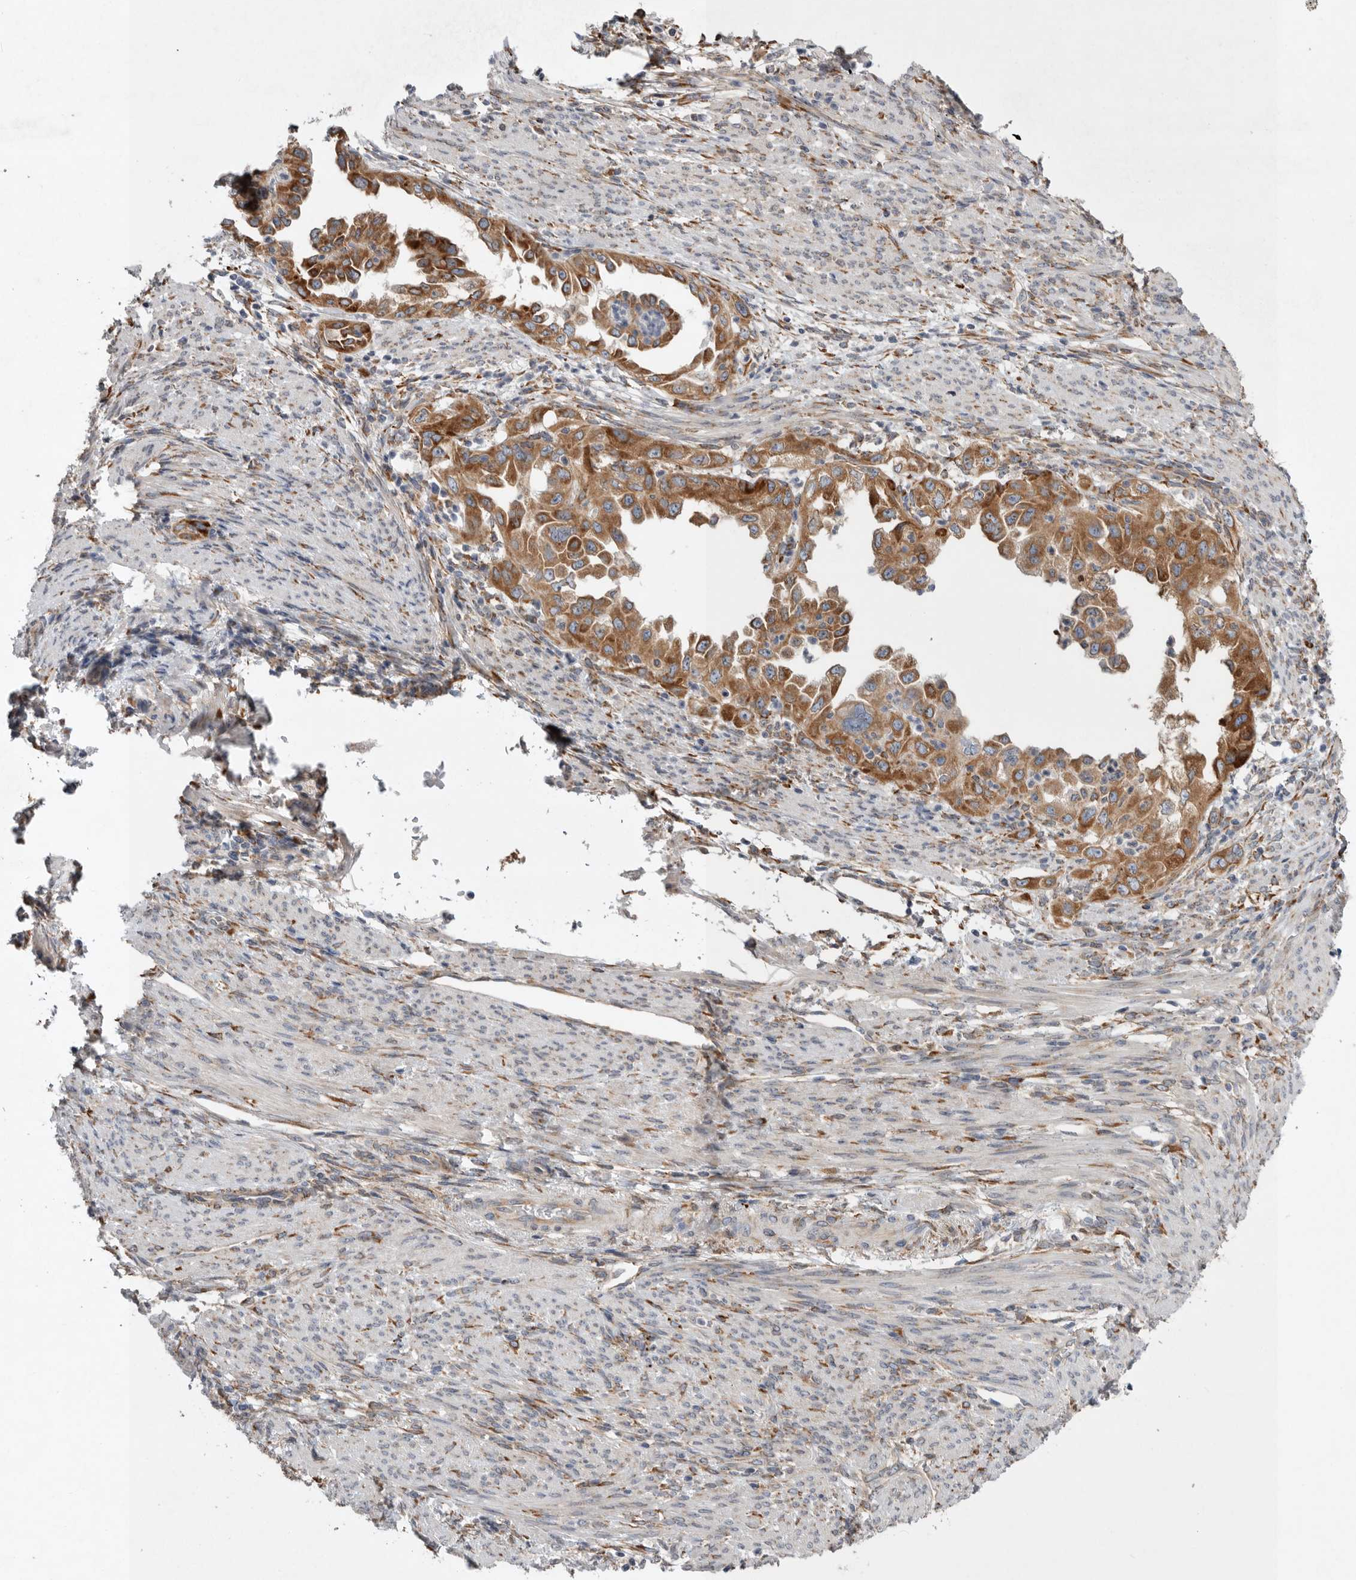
{"staining": {"intensity": "strong", "quantity": ">75%", "location": "cytoplasmic/membranous"}, "tissue": "endometrial cancer", "cell_type": "Tumor cells", "image_type": "cancer", "snomed": [{"axis": "morphology", "description": "Adenocarcinoma, NOS"}, {"axis": "topography", "description": "Endometrium"}], "caption": "Human adenocarcinoma (endometrial) stained with a brown dye shows strong cytoplasmic/membranous positive staining in about >75% of tumor cells.", "gene": "GANAB", "patient": {"sex": "female", "age": 85}}